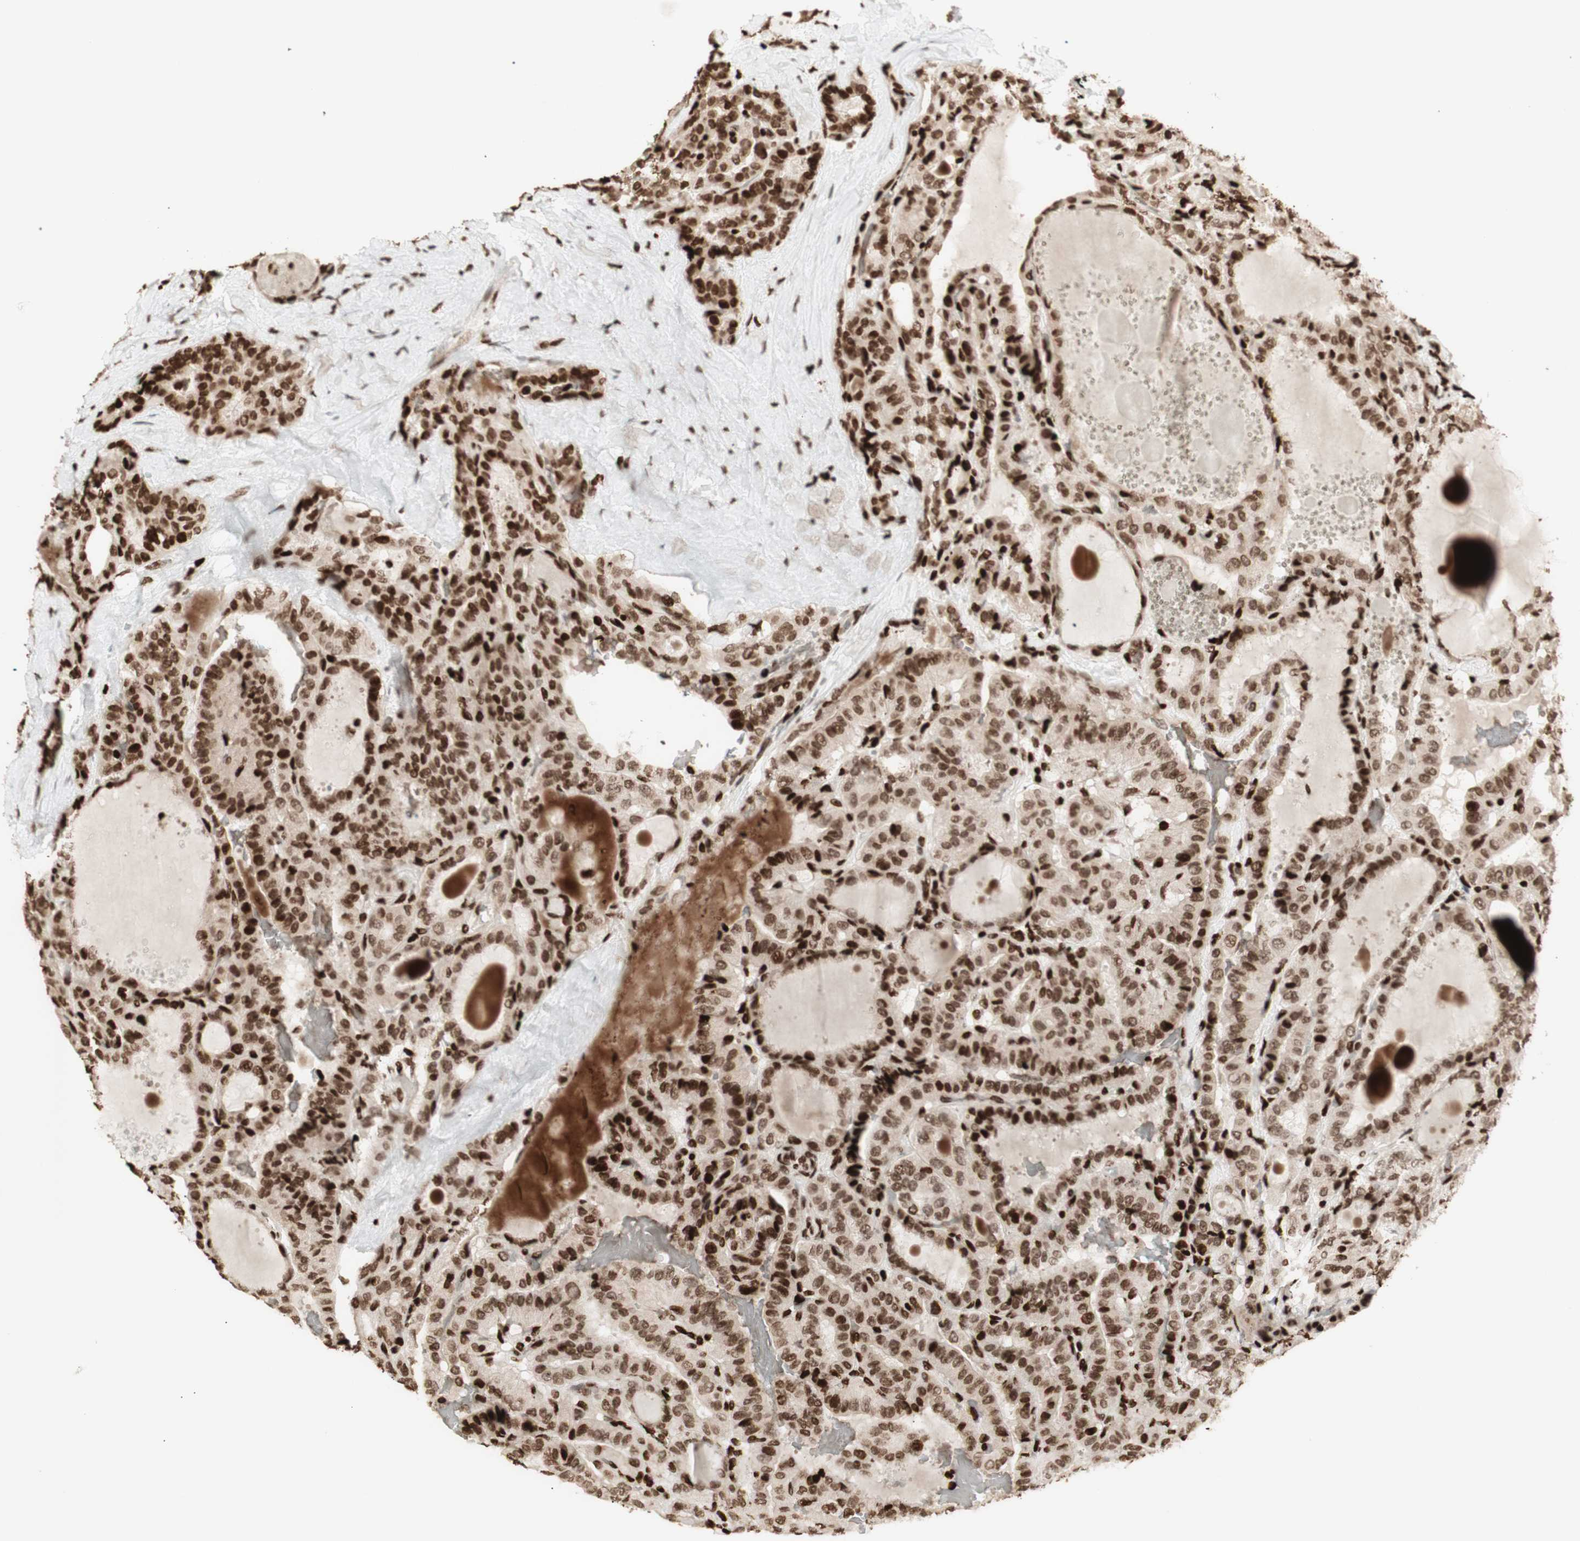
{"staining": {"intensity": "strong", "quantity": ">75%", "location": "nuclear"}, "tissue": "thyroid cancer", "cell_type": "Tumor cells", "image_type": "cancer", "snomed": [{"axis": "morphology", "description": "Papillary adenocarcinoma, NOS"}, {"axis": "topography", "description": "Thyroid gland"}], "caption": "Brown immunohistochemical staining in human thyroid papillary adenocarcinoma demonstrates strong nuclear staining in about >75% of tumor cells.", "gene": "NCAPD2", "patient": {"sex": "male", "age": 77}}